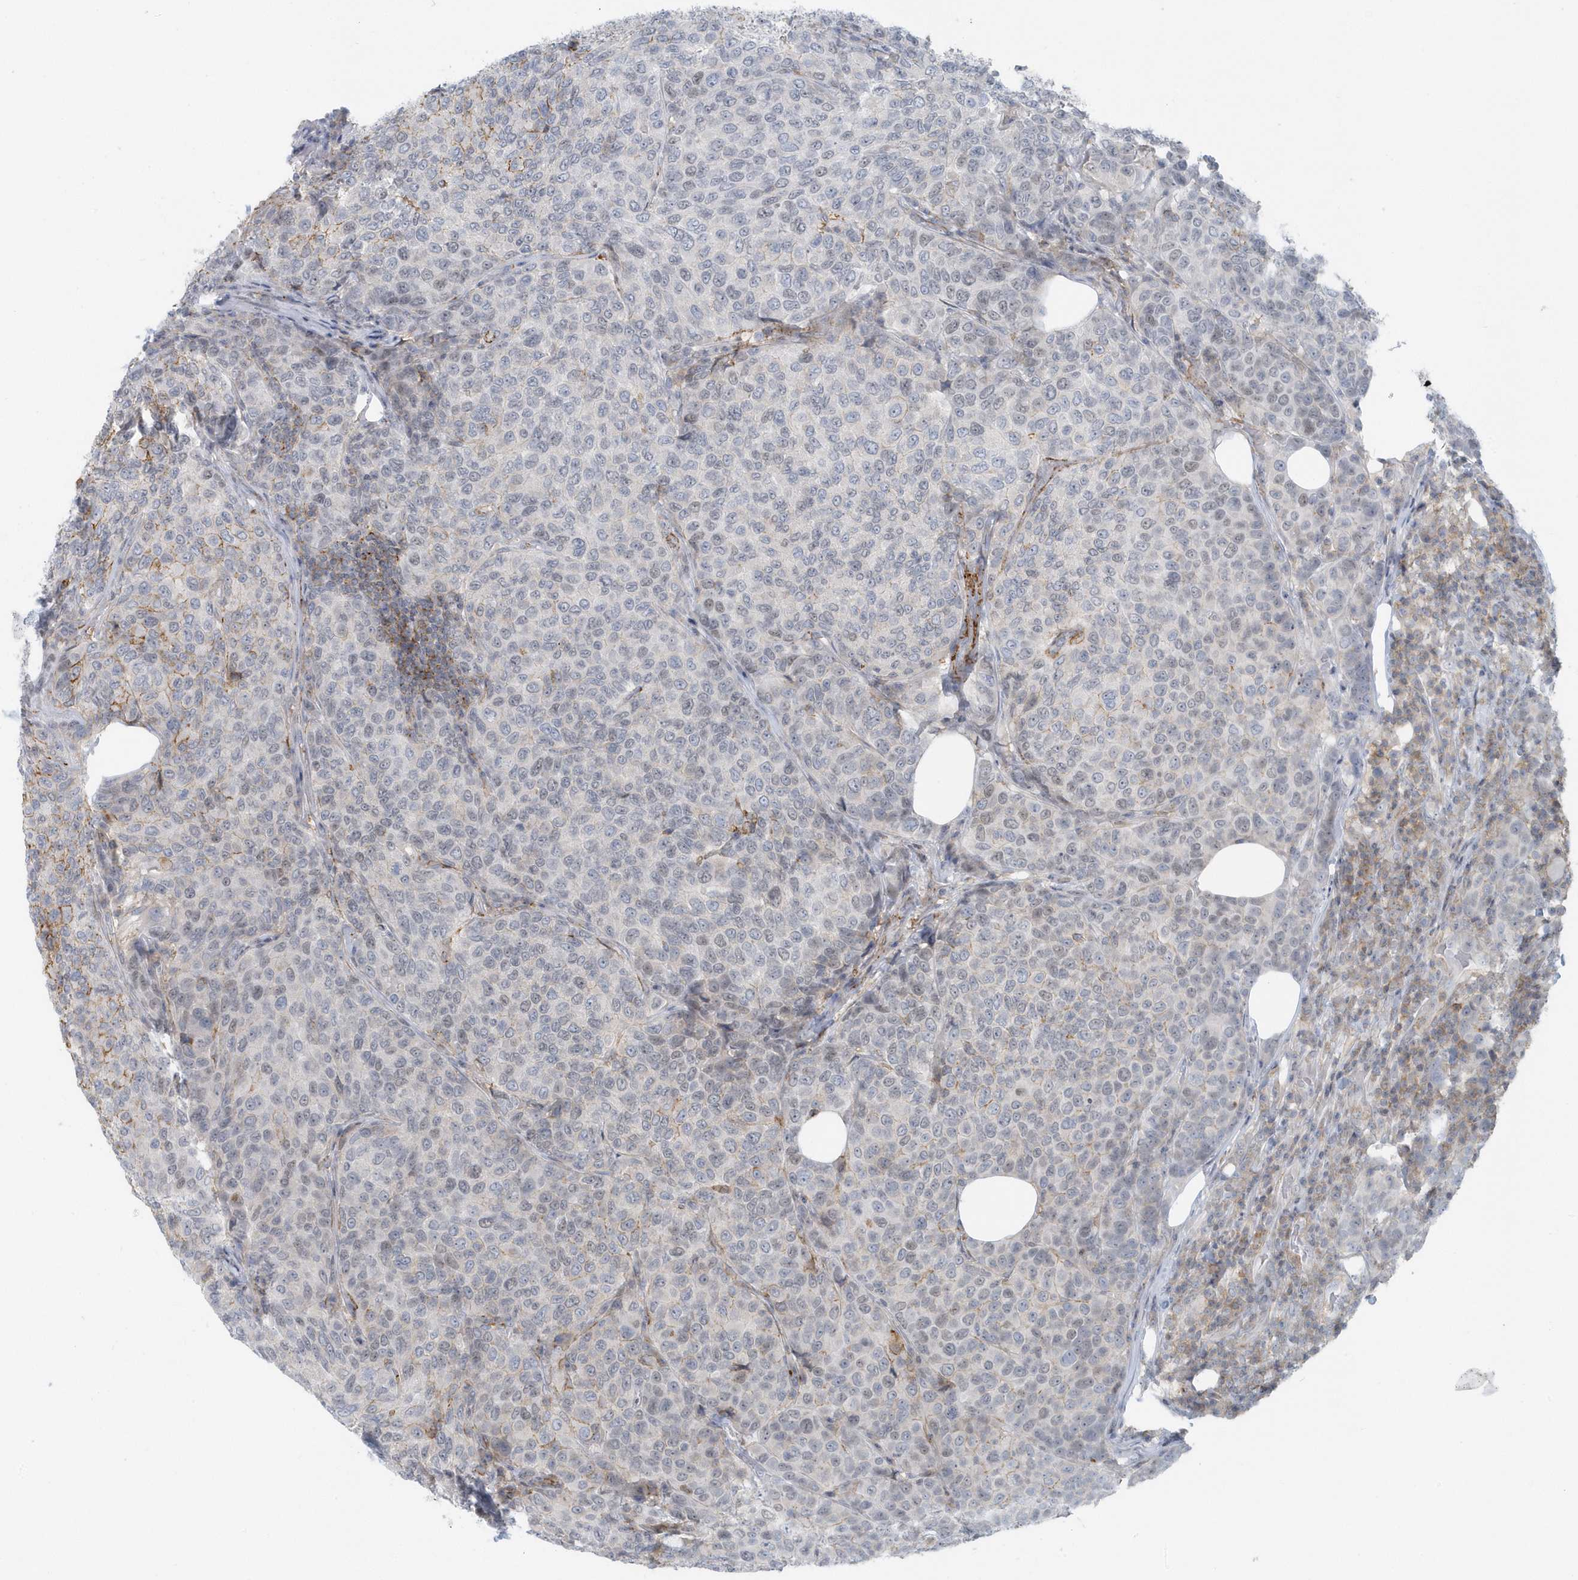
{"staining": {"intensity": "negative", "quantity": "none", "location": "none"}, "tissue": "breast cancer", "cell_type": "Tumor cells", "image_type": "cancer", "snomed": [{"axis": "morphology", "description": "Duct carcinoma"}, {"axis": "topography", "description": "Breast"}], "caption": "Tumor cells are negative for protein expression in human breast cancer (intraductal carcinoma).", "gene": "CACNB2", "patient": {"sex": "female", "age": 55}}